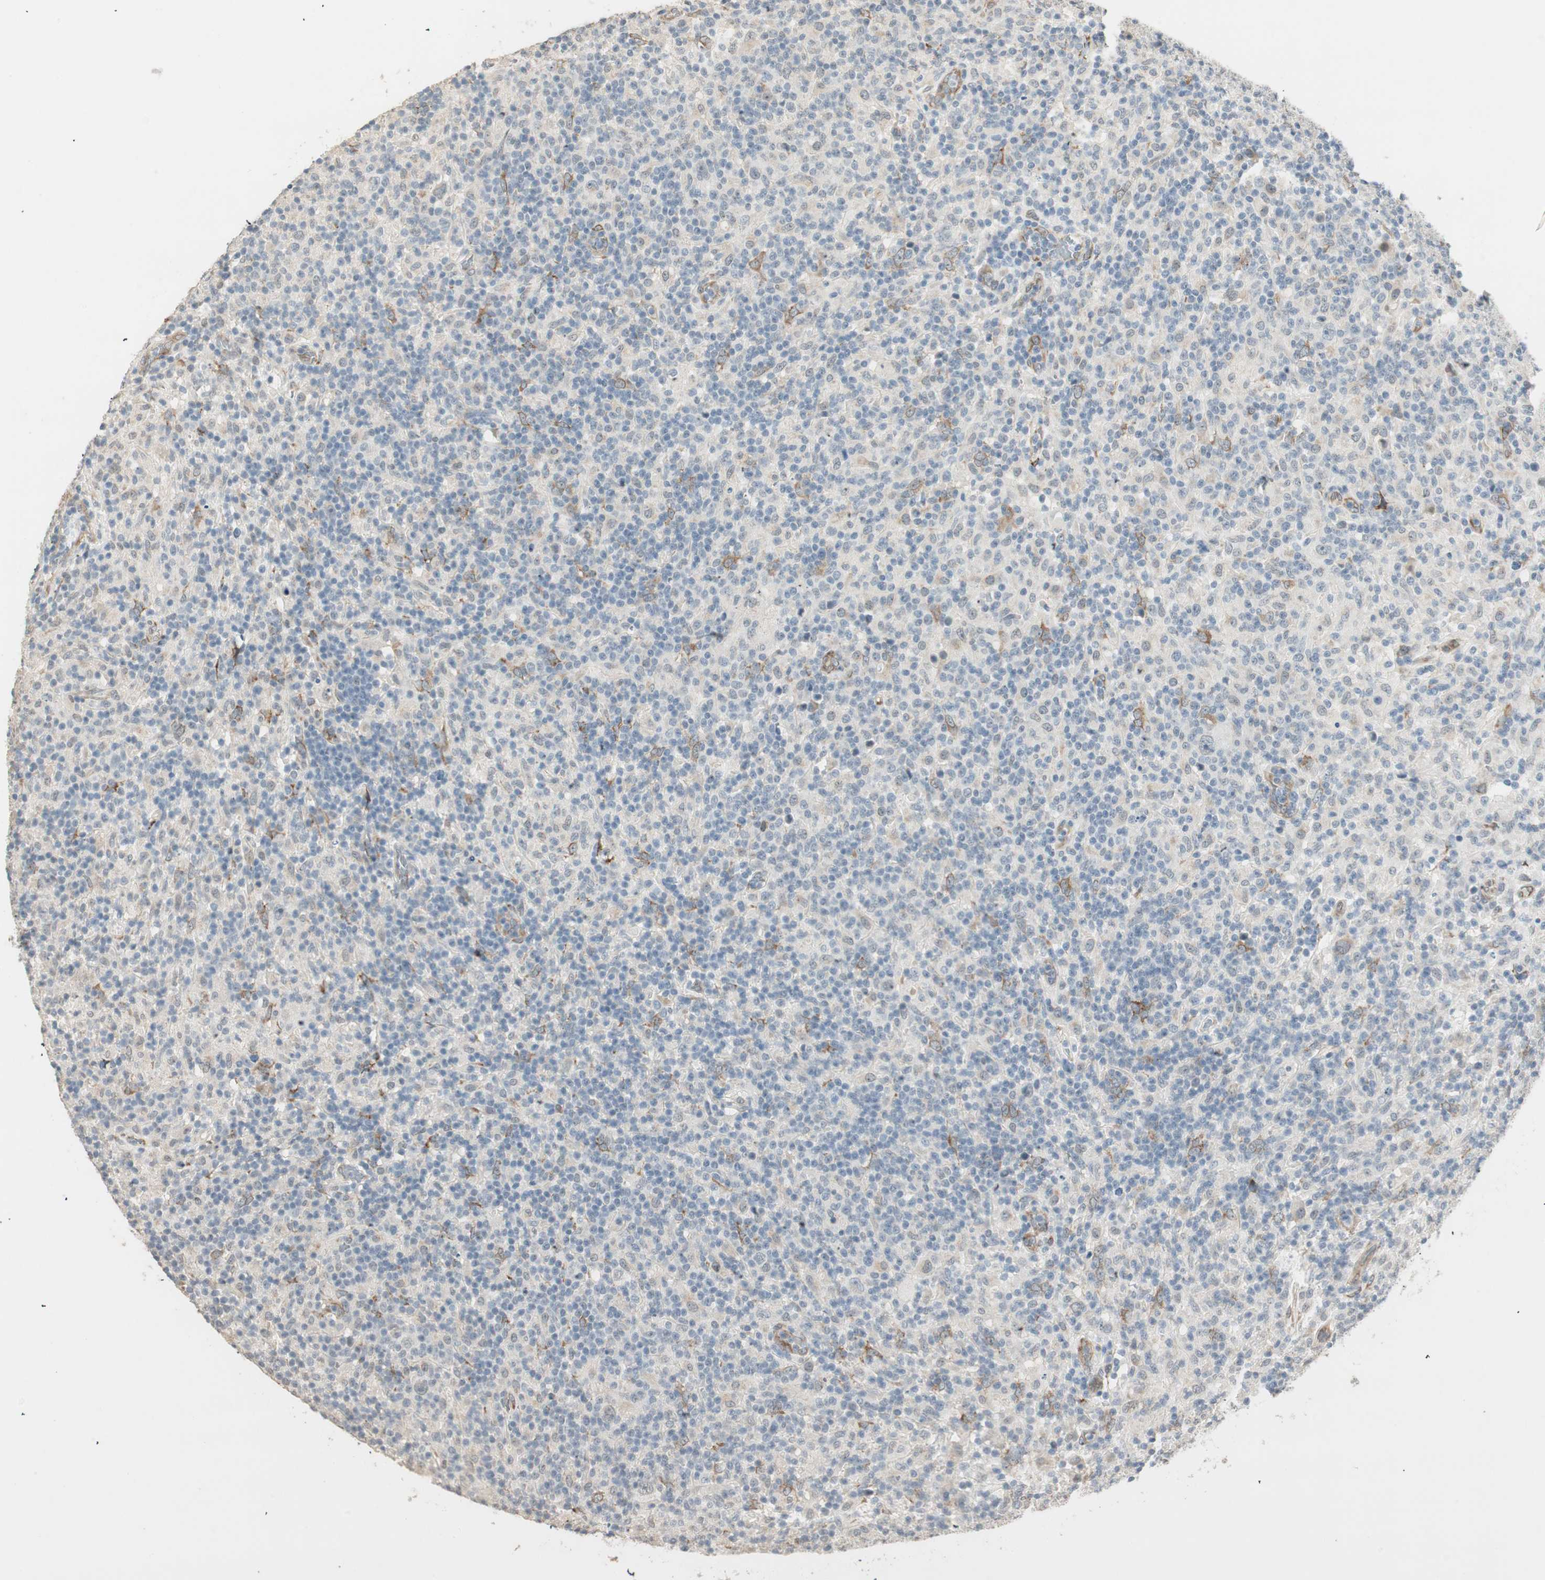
{"staining": {"intensity": "negative", "quantity": "none", "location": "none"}, "tissue": "lymphoma", "cell_type": "Tumor cells", "image_type": "cancer", "snomed": [{"axis": "morphology", "description": "Hodgkin's disease, NOS"}, {"axis": "topography", "description": "Lymph node"}], "caption": "Lymphoma was stained to show a protein in brown. There is no significant staining in tumor cells.", "gene": "TASOR", "patient": {"sex": "male", "age": 70}}